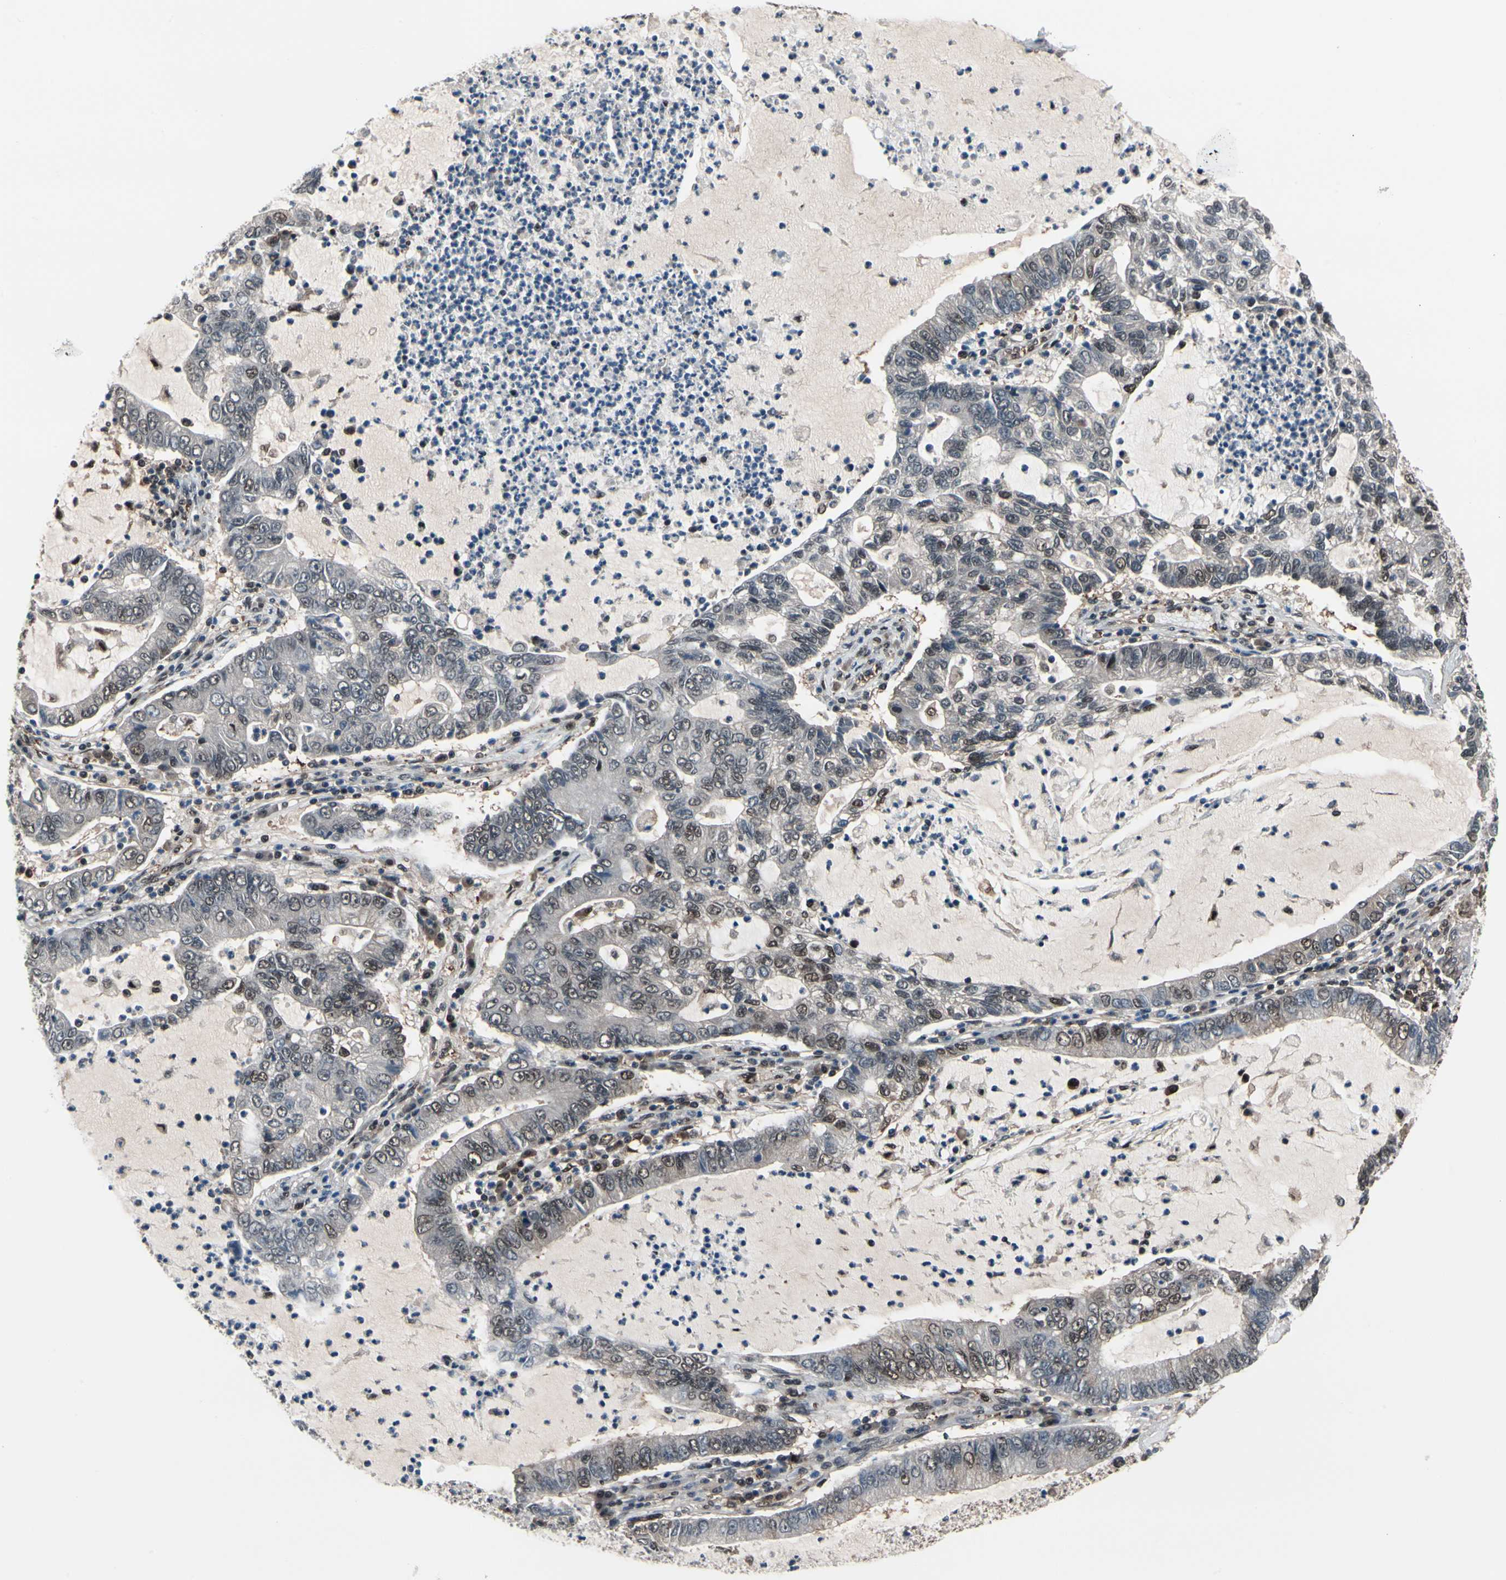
{"staining": {"intensity": "weak", "quantity": "25%-75%", "location": "cytoplasmic/membranous,nuclear"}, "tissue": "lung cancer", "cell_type": "Tumor cells", "image_type": "cancer", "snomed": [{"axis": "morphology", "description": "Adenocarcinoma, NOS"}, {"axis": "topography", "description": "Lung"}], "caption": "Lung cancer (adenocarcinoma) tissue displays weak cytoplasmic/membranous and nuclear positivity in about 25%-75% of tumor cells, visualized by immunohistochemistry.", "gene": "PSMA2", "patient": {"sex": "female", "age": 51}}